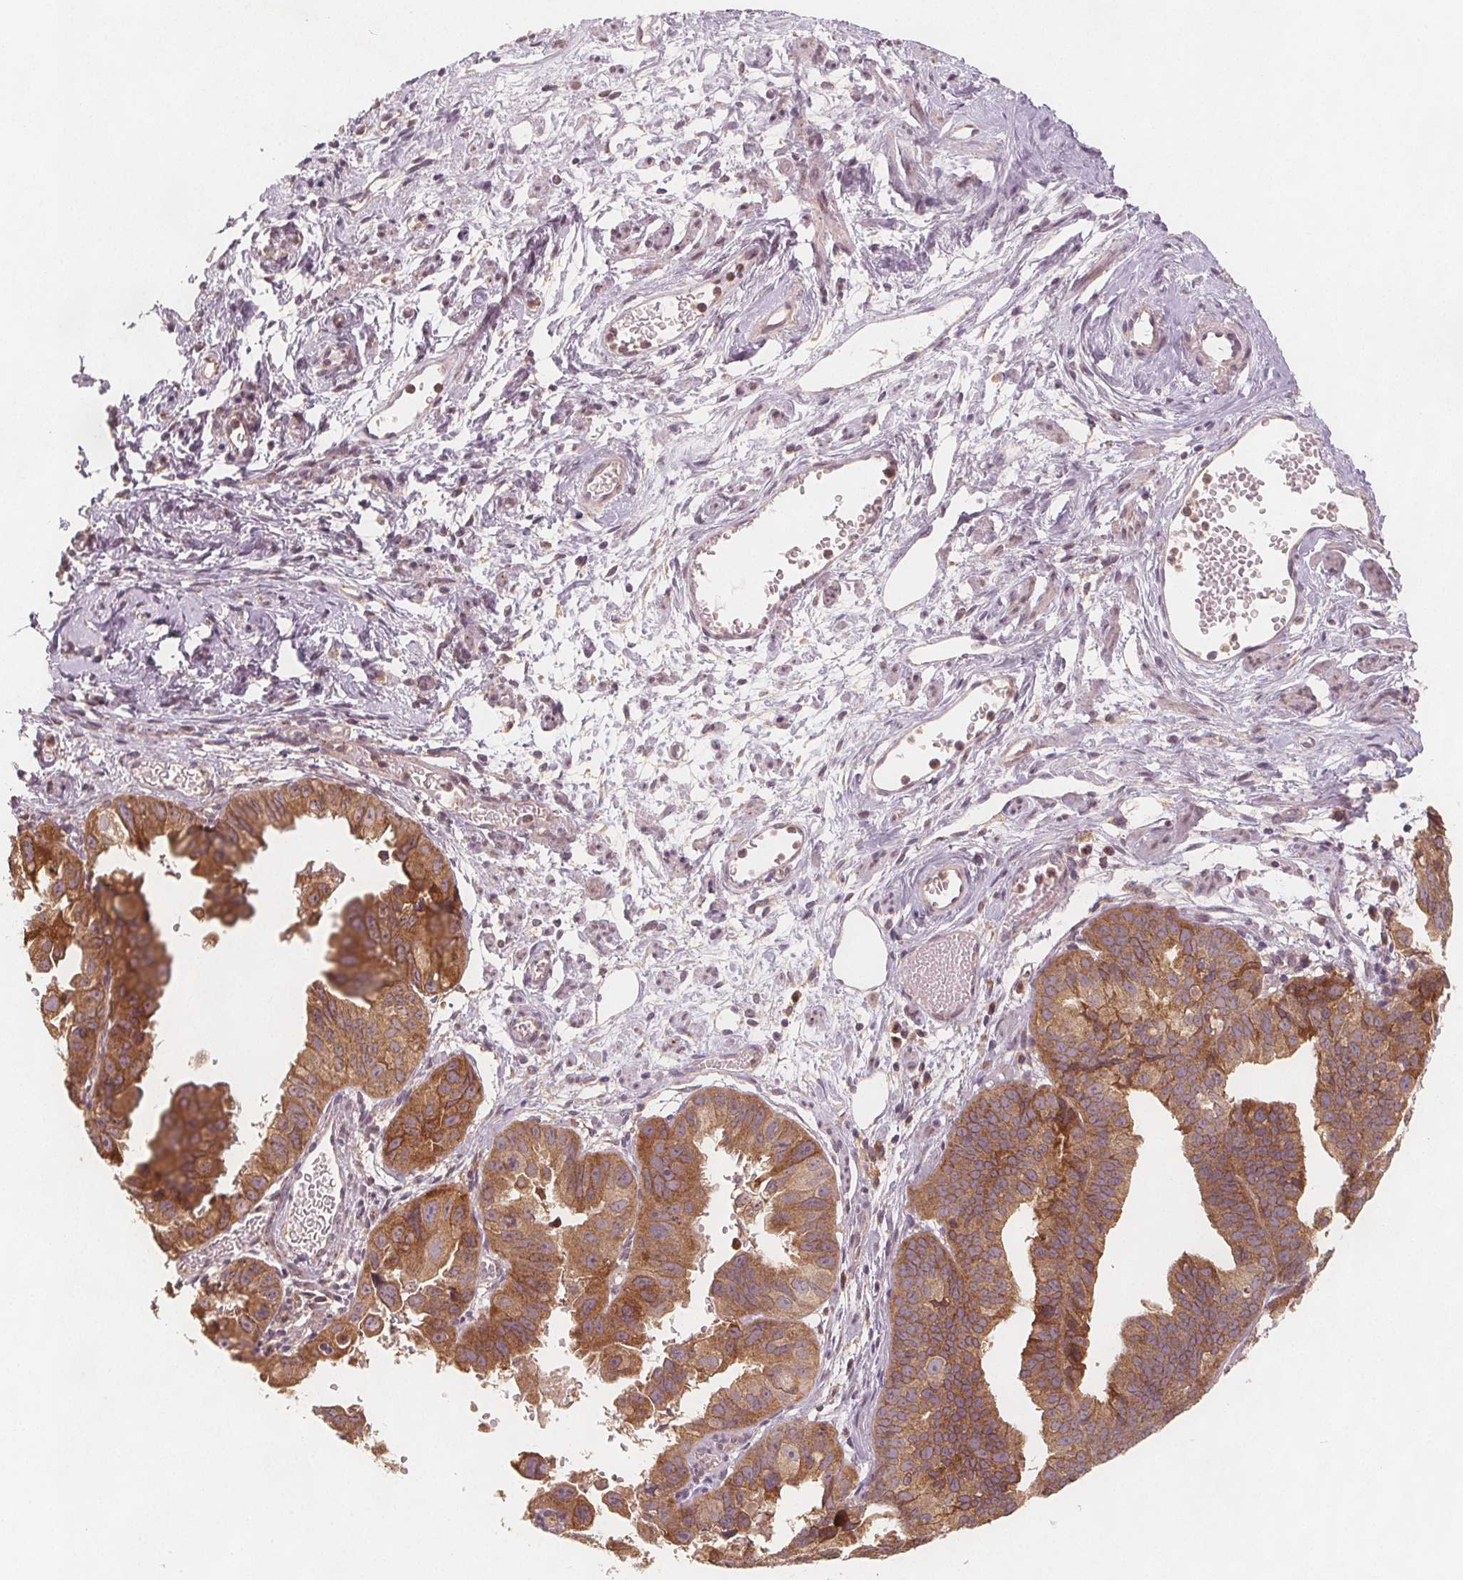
{"staining": {"intensity": "moderate", "quantity": ">75%", "location": "cytoplasmic/membranous"}, "tissue": "ovarian cancer", "cell_type": "Tumor cells", "image_type": "cancer", "snomed": [{"axis": "morphology", "description": "Carcinoma, endometroid"}, {"axis": "topography", "description": "Ovary"}], "caption": "The micrograph demonstrates staining of endometroid carcinoma (ovarian), revealing moderate cytoplasmic/membranous protein staining (brown color) within tumor cells.", "gene": "NCSTN", "patient": {"sex": "female", "age": 85}}